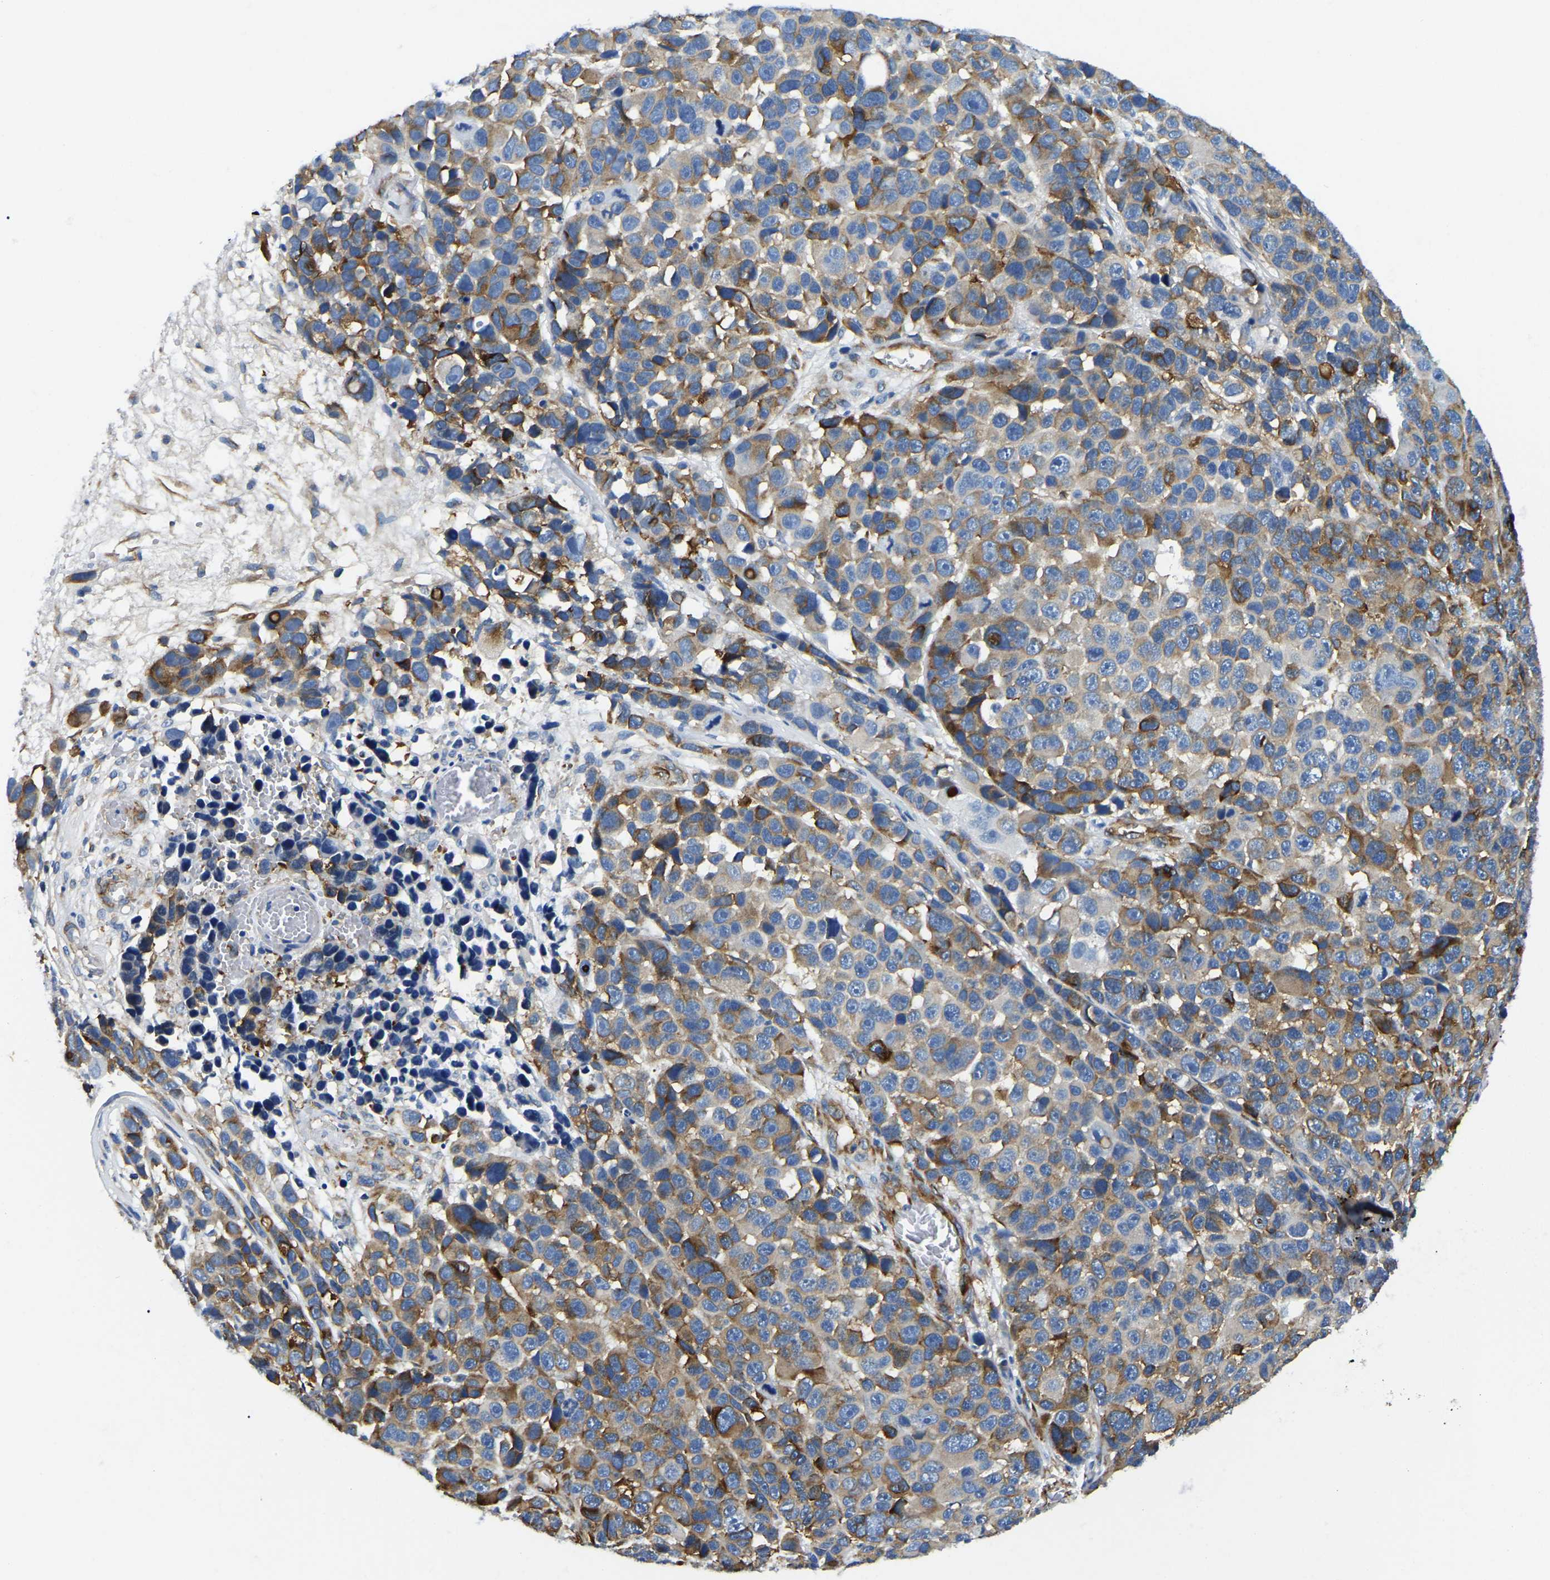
{"staining": {"intensity": "moderate", "quantity": "25%-75%", "location": "cytoplasmic/membranous"}, "tissue": "melanoma", "cell_type": "Tumor cells", "image_type": "cancer", "snomed": [{"axis": "morphology", "description": "Malignant melanoma, NOS"}, {"axis": "topography", "description": "Skin"}], "caption": "Tumor cells display medium levels of moderate cytoplasmic/membranous expression in about 25%-75% of cells in human malignant melanoma.", "gene": "DUSP8", "patient": {"sex": "male", "age": 53}}